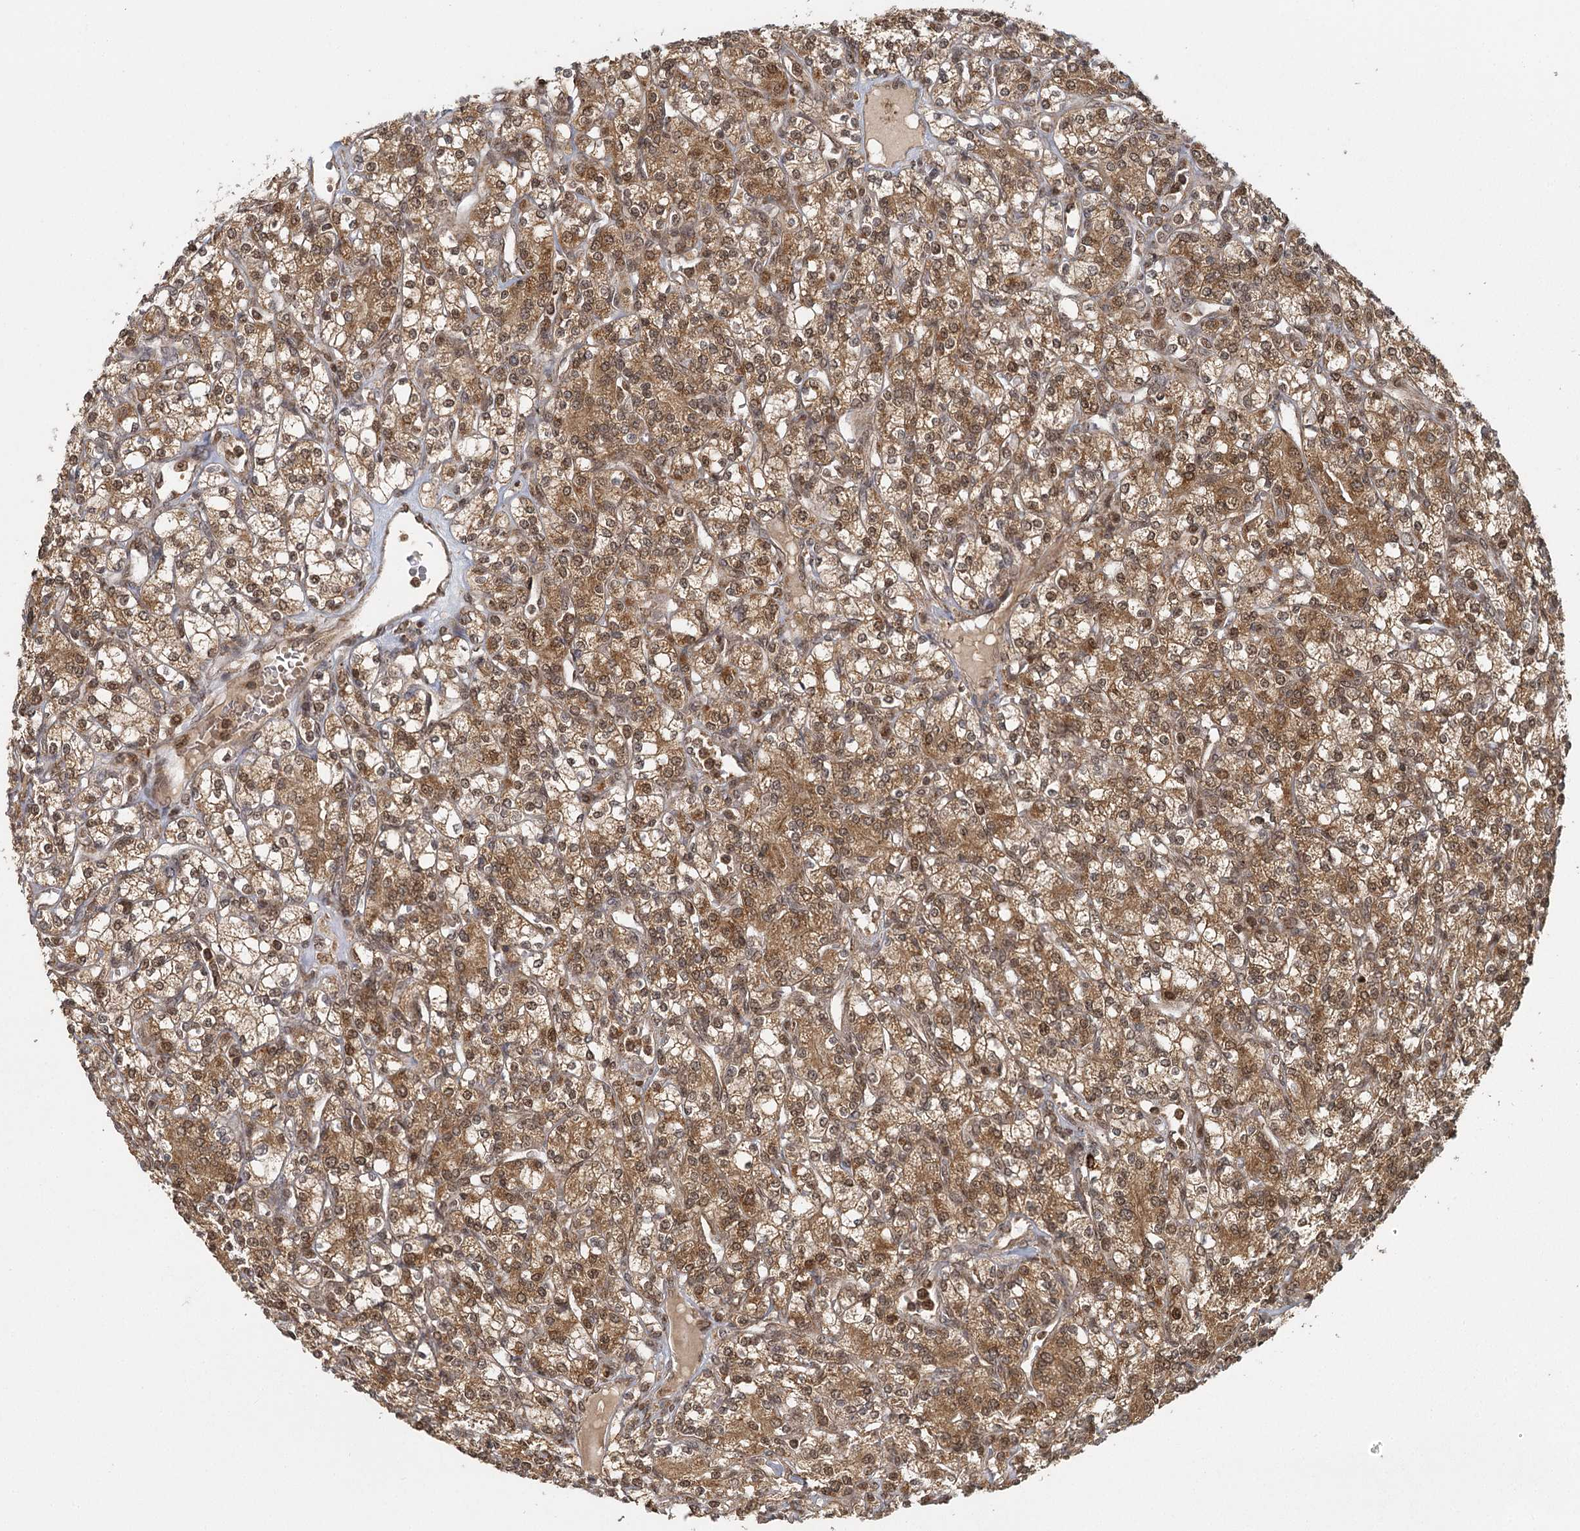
{"staining": {"intensity": "moderate", "quantity": ">75%", "location": "cytoplasmic/membranous,nuclear"}, "tissue": "renal cancer", "cell_type": "Tumor cells", "image_type": "cancer", "snomed": [{"axis": "morphology", "description": "Adenocarcinoma, NOS"}, {"axis": "topography", "description": "Kidney"}], "caption": "Human renal adenocarcinoma stained with a protein marker exhibits moderate staining in tumor cells.", "gene": "MICU1", "patient": {"sex": "male", "age": 77}}